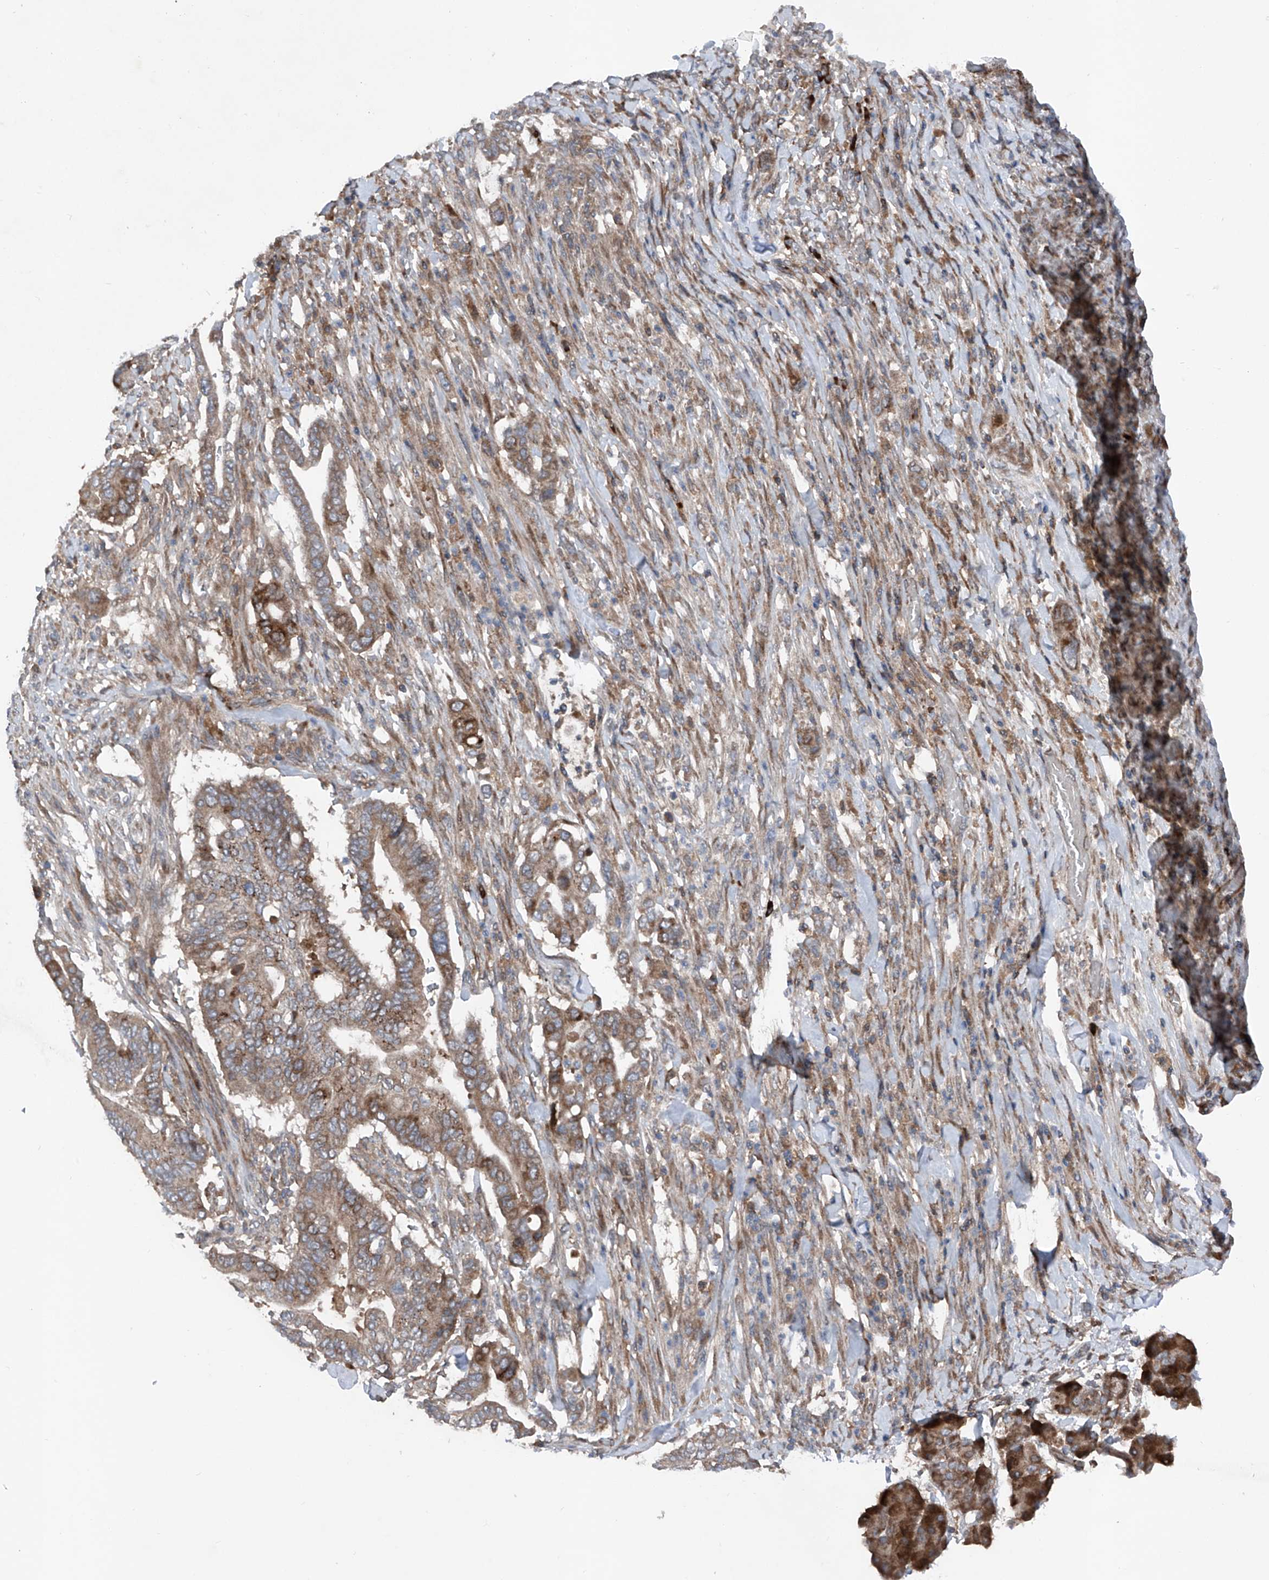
{"staining": {"intensity": "moderate", "quantity": ">75%", "location": "cytoplasmic/membranous"}, "tissue": "pancreatic cancer", "cell_type": "Tumor cells", "image_type": "cancer", "snomed": [{"axis": "morphology", "description": "Adenocarcinoma, NOS"}, {"axis": "topography", "description": "Pancreas"}], "caption": "Pancreatic cancer (adenocarcinoma) was stained to show a protein in brown. There is medium levels of moderate cytoplasmic/membranous staining in approximately >75% of tumor cells. The staining is performed using DAB brown chromogen to label protein expression. The nuclei are counter-stained blue using hematoxylin.", "gene": "DAD1", "patient": {"sex": "male", "age": 68}}